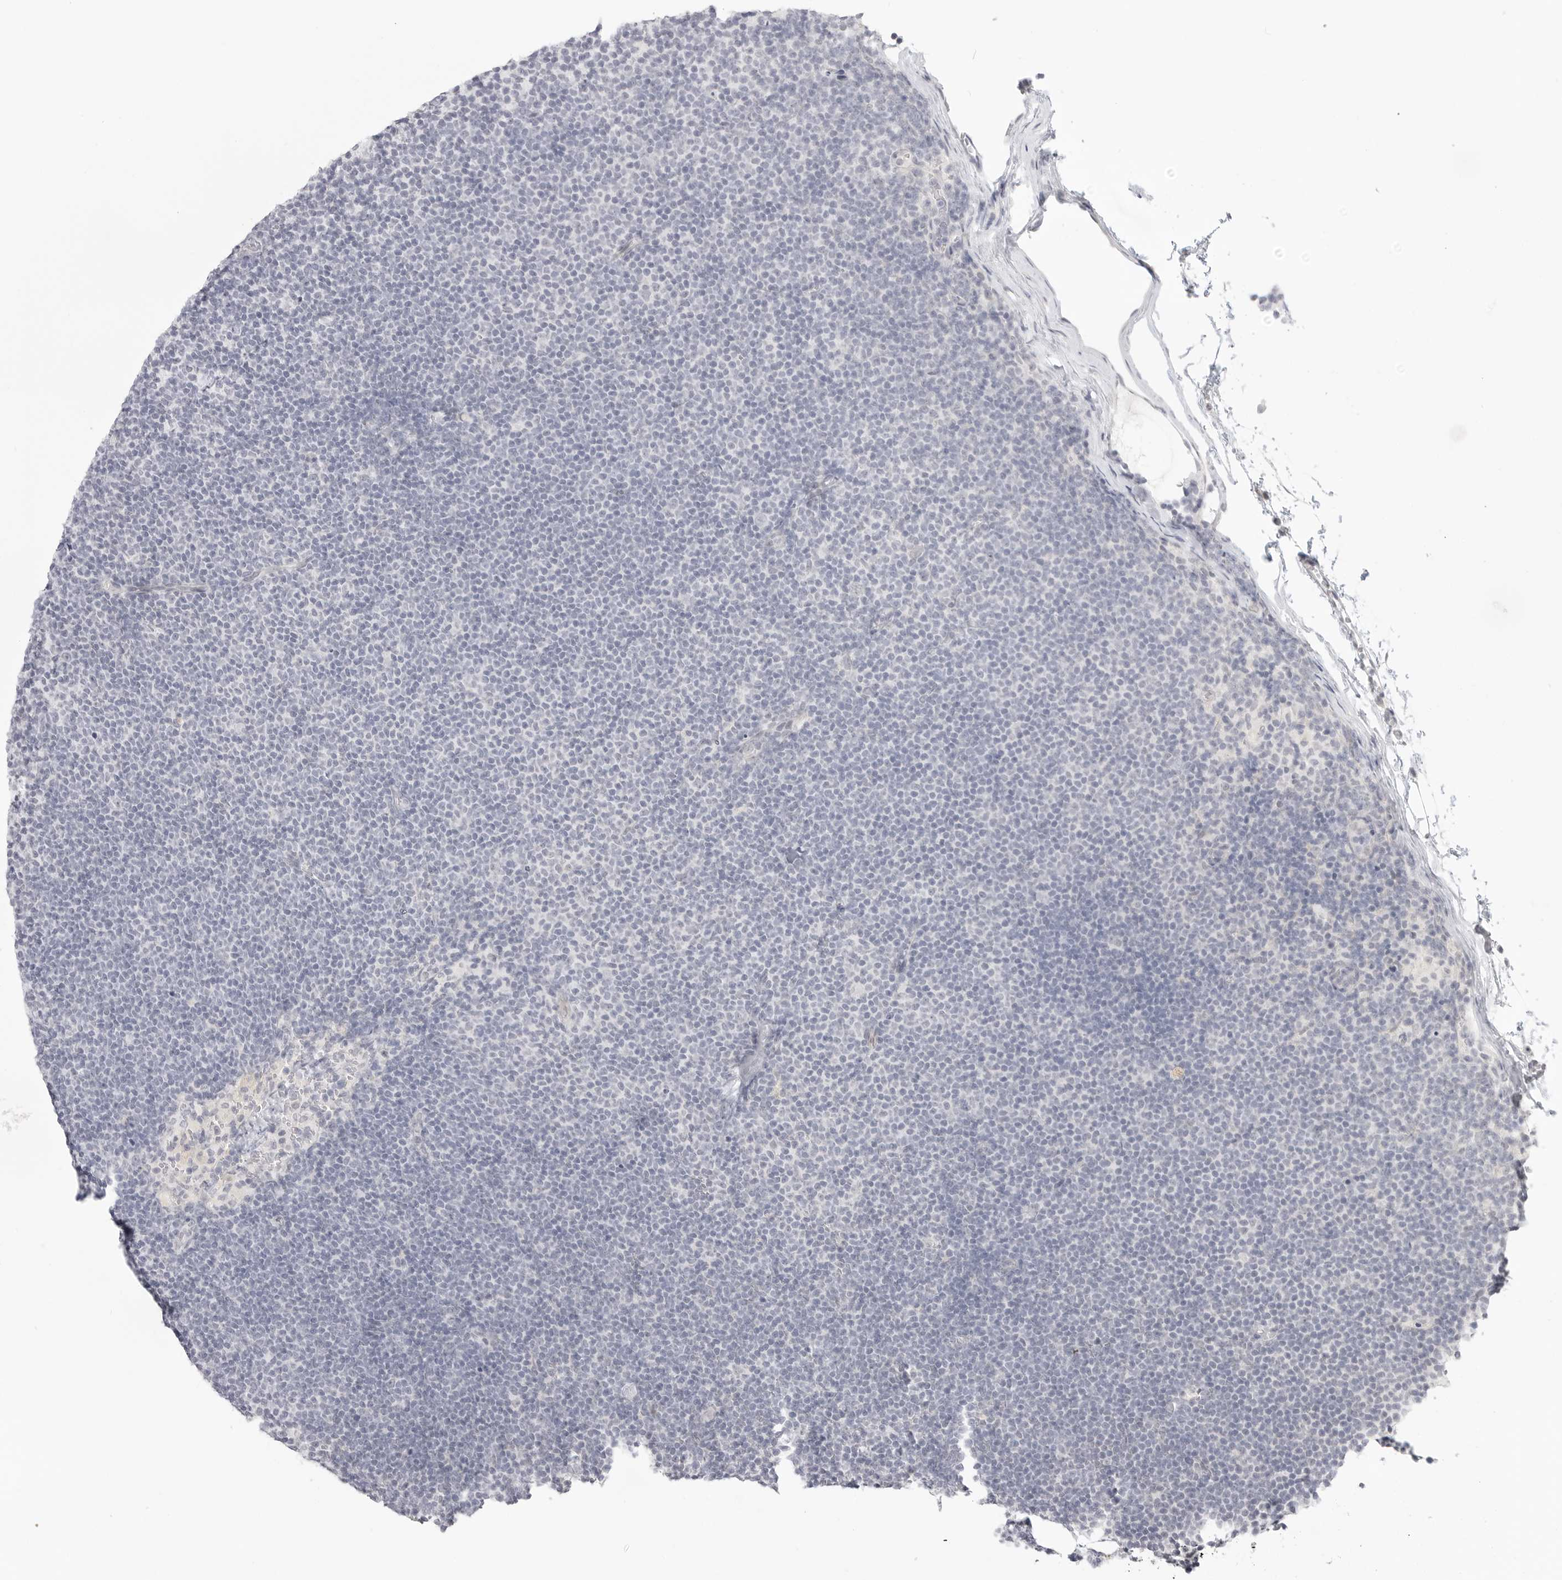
{"staining": {"intensity": "negative", "quantity": "none", "location": "none"}, "tissue": "lymphoma", "cell_type": "Tumor cells", "image_type": "cancer", "snomed": [{"axis": "morphology", "description": "Malignant lymphoma, non-Hodgkin's type, Low grade"}, {"axis": "topography", "description": "Lymph node"}], "caption": "This is an immunohistochemistry (IHC) histopathology image of human lymphoma. There is no staining in tumor cells.", "gene": "KLK11", "patient": {"sex": "female", "age": 53}}